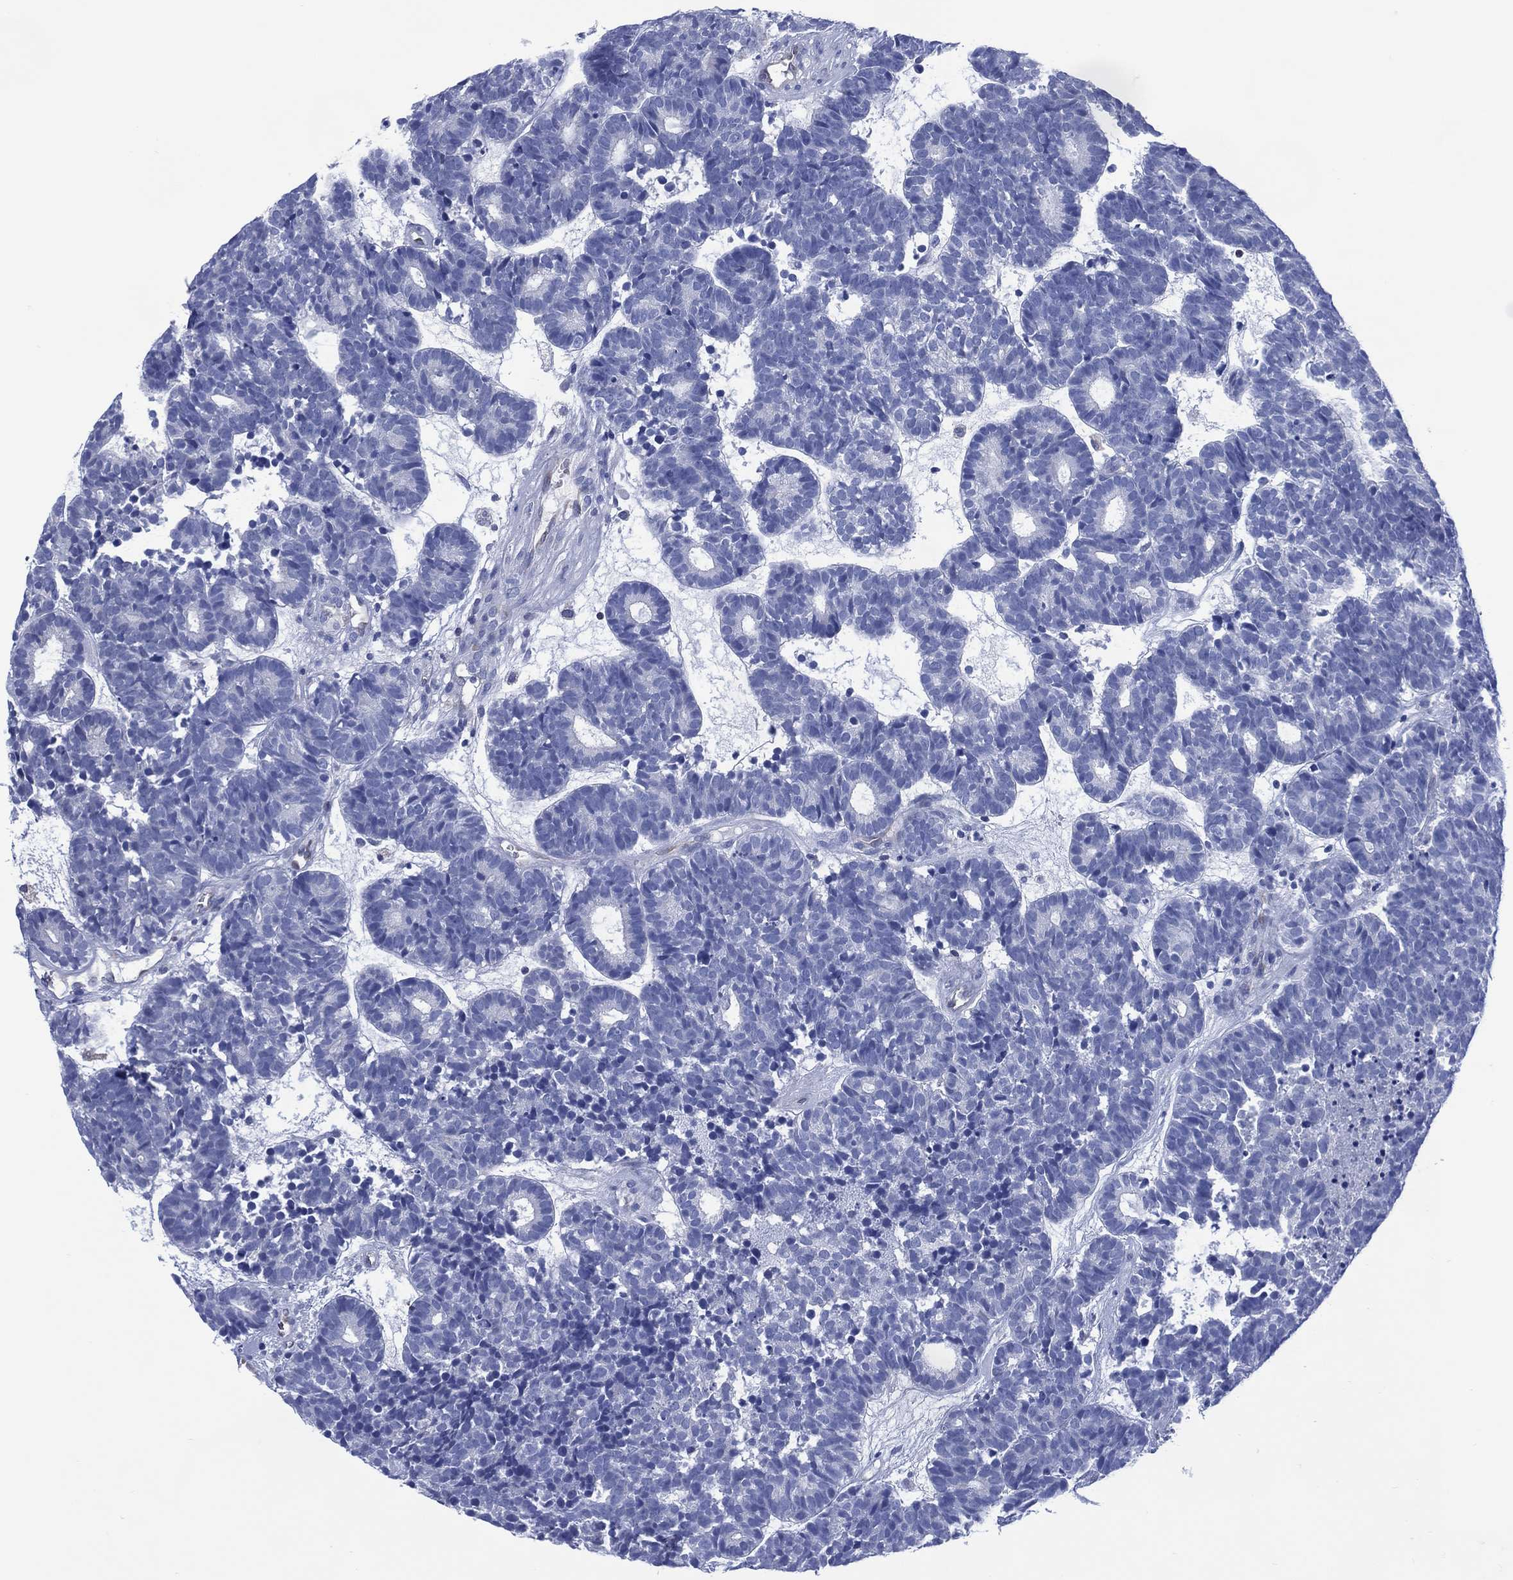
{"staining": {"intensity": "negative", "quantity": "none", "location": "none"}, "tissue": "head and neck cancer", "cell_type": "Tumor cells", "image_type": "cancer", "snomed": [{"axis": "morphology", "description": "Adenocarcinoma, NOS"}, {"axis": "topography", "description": "Head-Neck"}], "caption": "Immunohistochemistry (IHC) micrograph of head and neck adenocarcinoma stained for a protein (brown), which exhibits no expression in tumor cells.", "gene": "DDI1", "patient": {"sex": "female", "age": 81}}